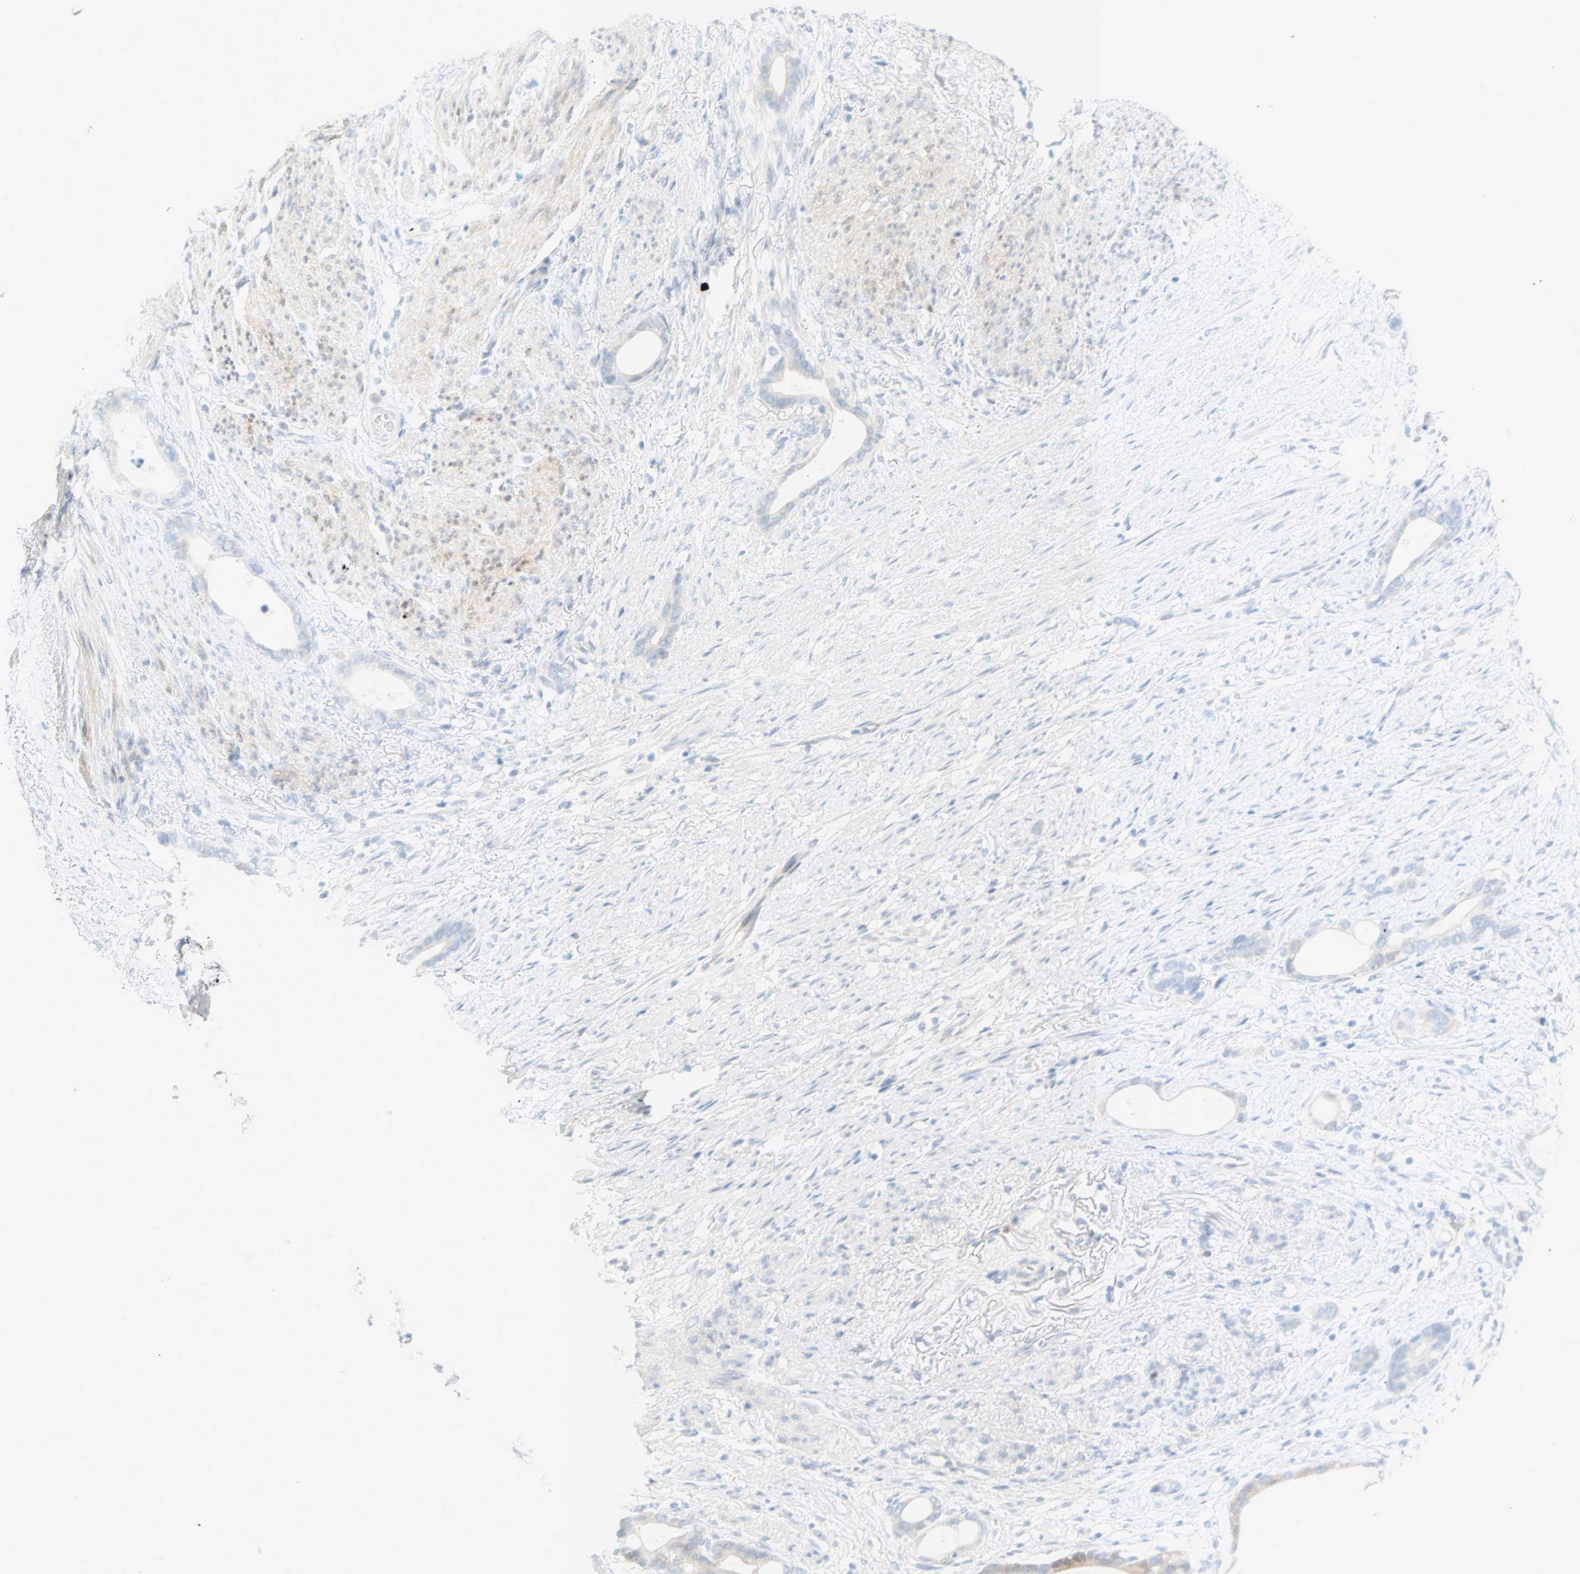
{"staining": {"intensity": "negative", "quantity": "none", "location": "none"}, "tissue": "stomach cancer", "cell_type": "Tumor cells", "image_type": "cancer", "snomed": [{"axis": "morphology", "description": "Adenocarcinoma, NOS"}, {"axis": "topography", "description": "Stomach"}], "caption": "This histopathology image is of stomach cancer stained with immunohistochemistry (IHC) to label a protein in brown with the nuclei are counter-stained blue. There is no staining in tumor cells.", "gene": "SELENBP1", "patient": {"sex": "female", "age": 75}}